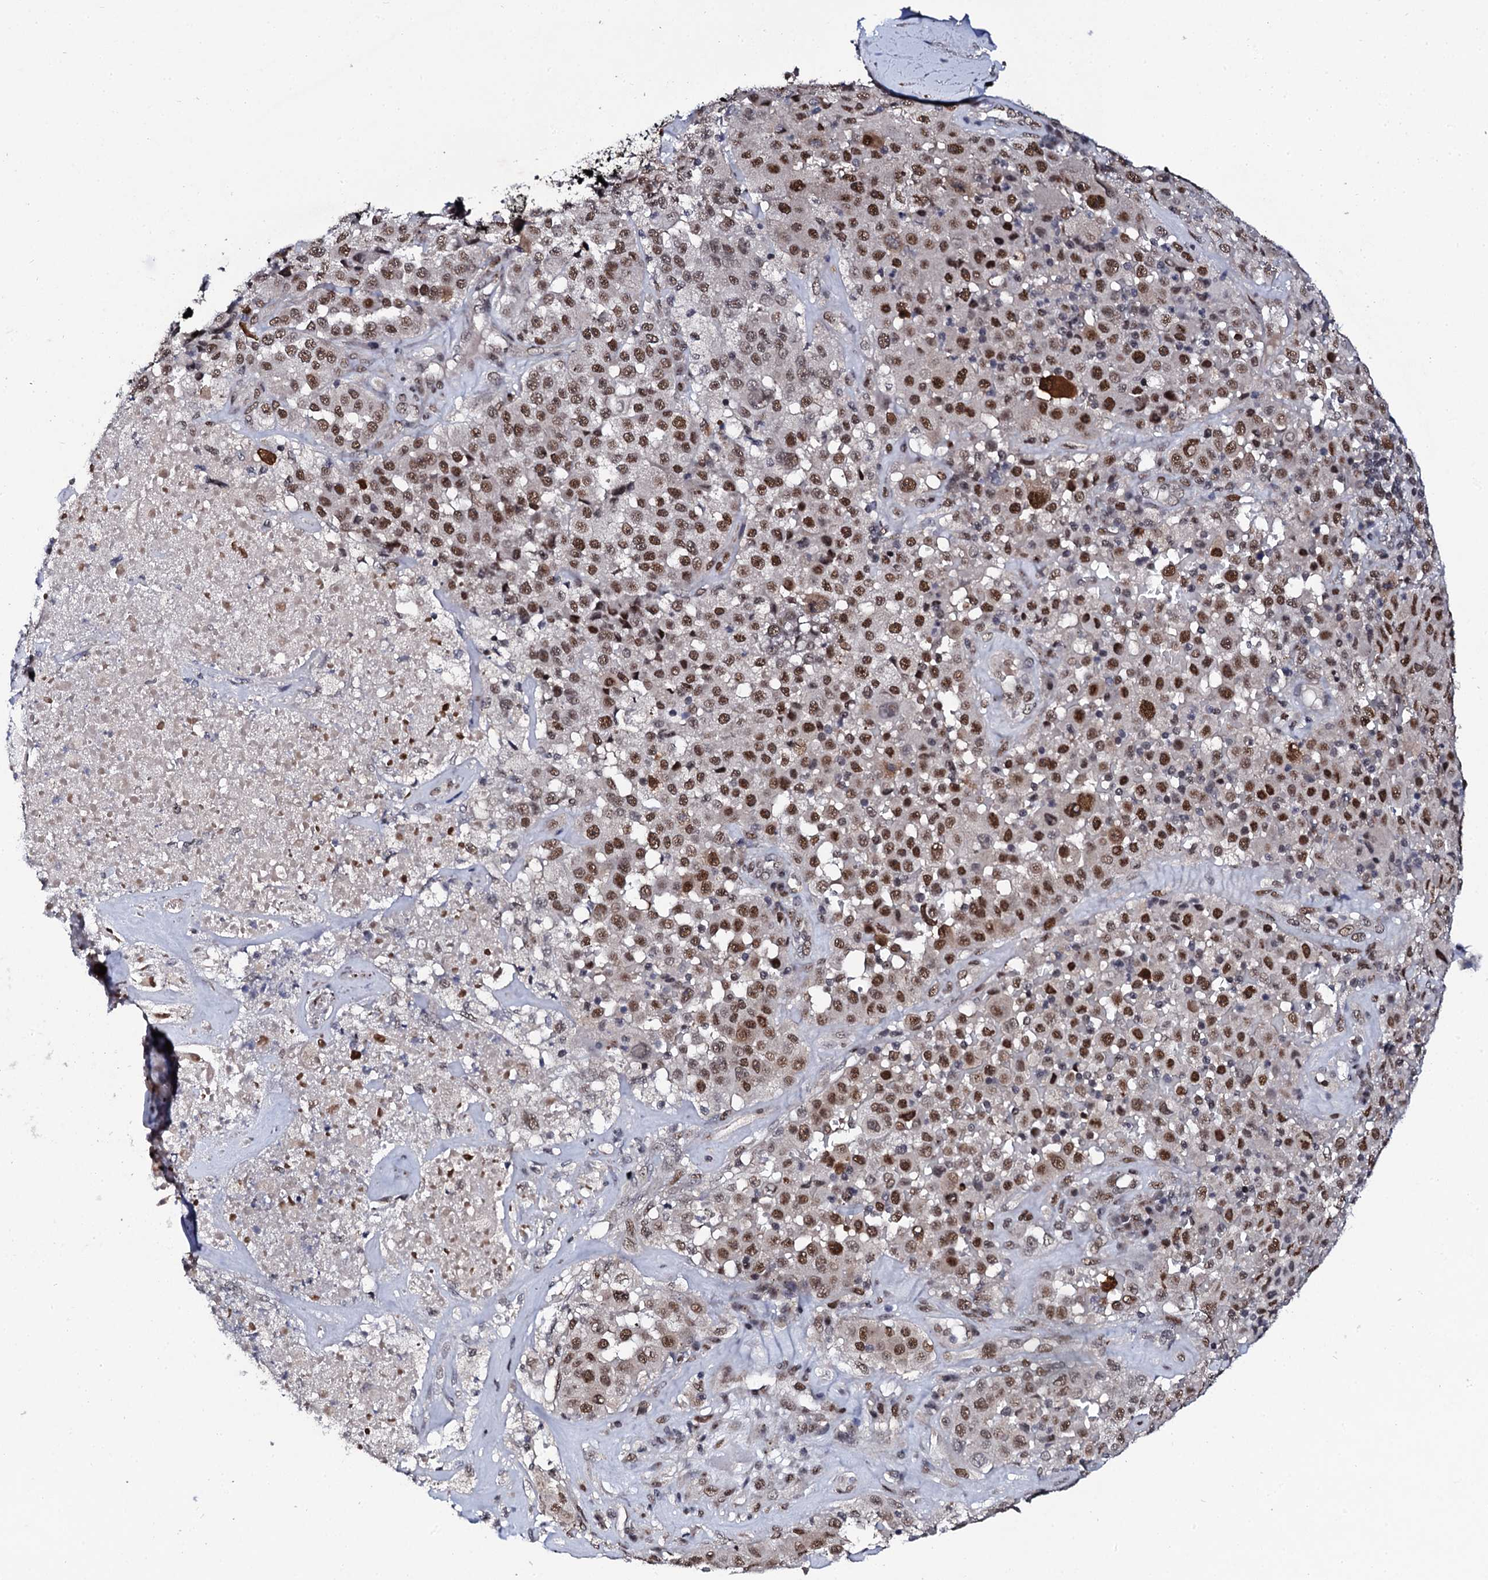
{"staining": {"intensity": "strong", "quantity": ">75%", "location": "nuclear"}, "tissue": "melanoma", "cell_type": "Tumor cells", "image_type": "cancer", "snomed": [{"axis": "morphology", "description": "Malignant melanoma, Metastatic site"}, {"axis": "topography", "description": "Lymph node"}], "caption": "Immunohistochemical staining of malignant melanoma (metastatic site) shows high levels of strong nuclear protein positivity in approximately >75% of tumor cells. The staining is performed using DAB brown chromogen to label protein expression. The nuclei are counter-stained blue using hematoxylin.", "gene": "CSTF3", "patient": {"sex": "male", "age": 62}}